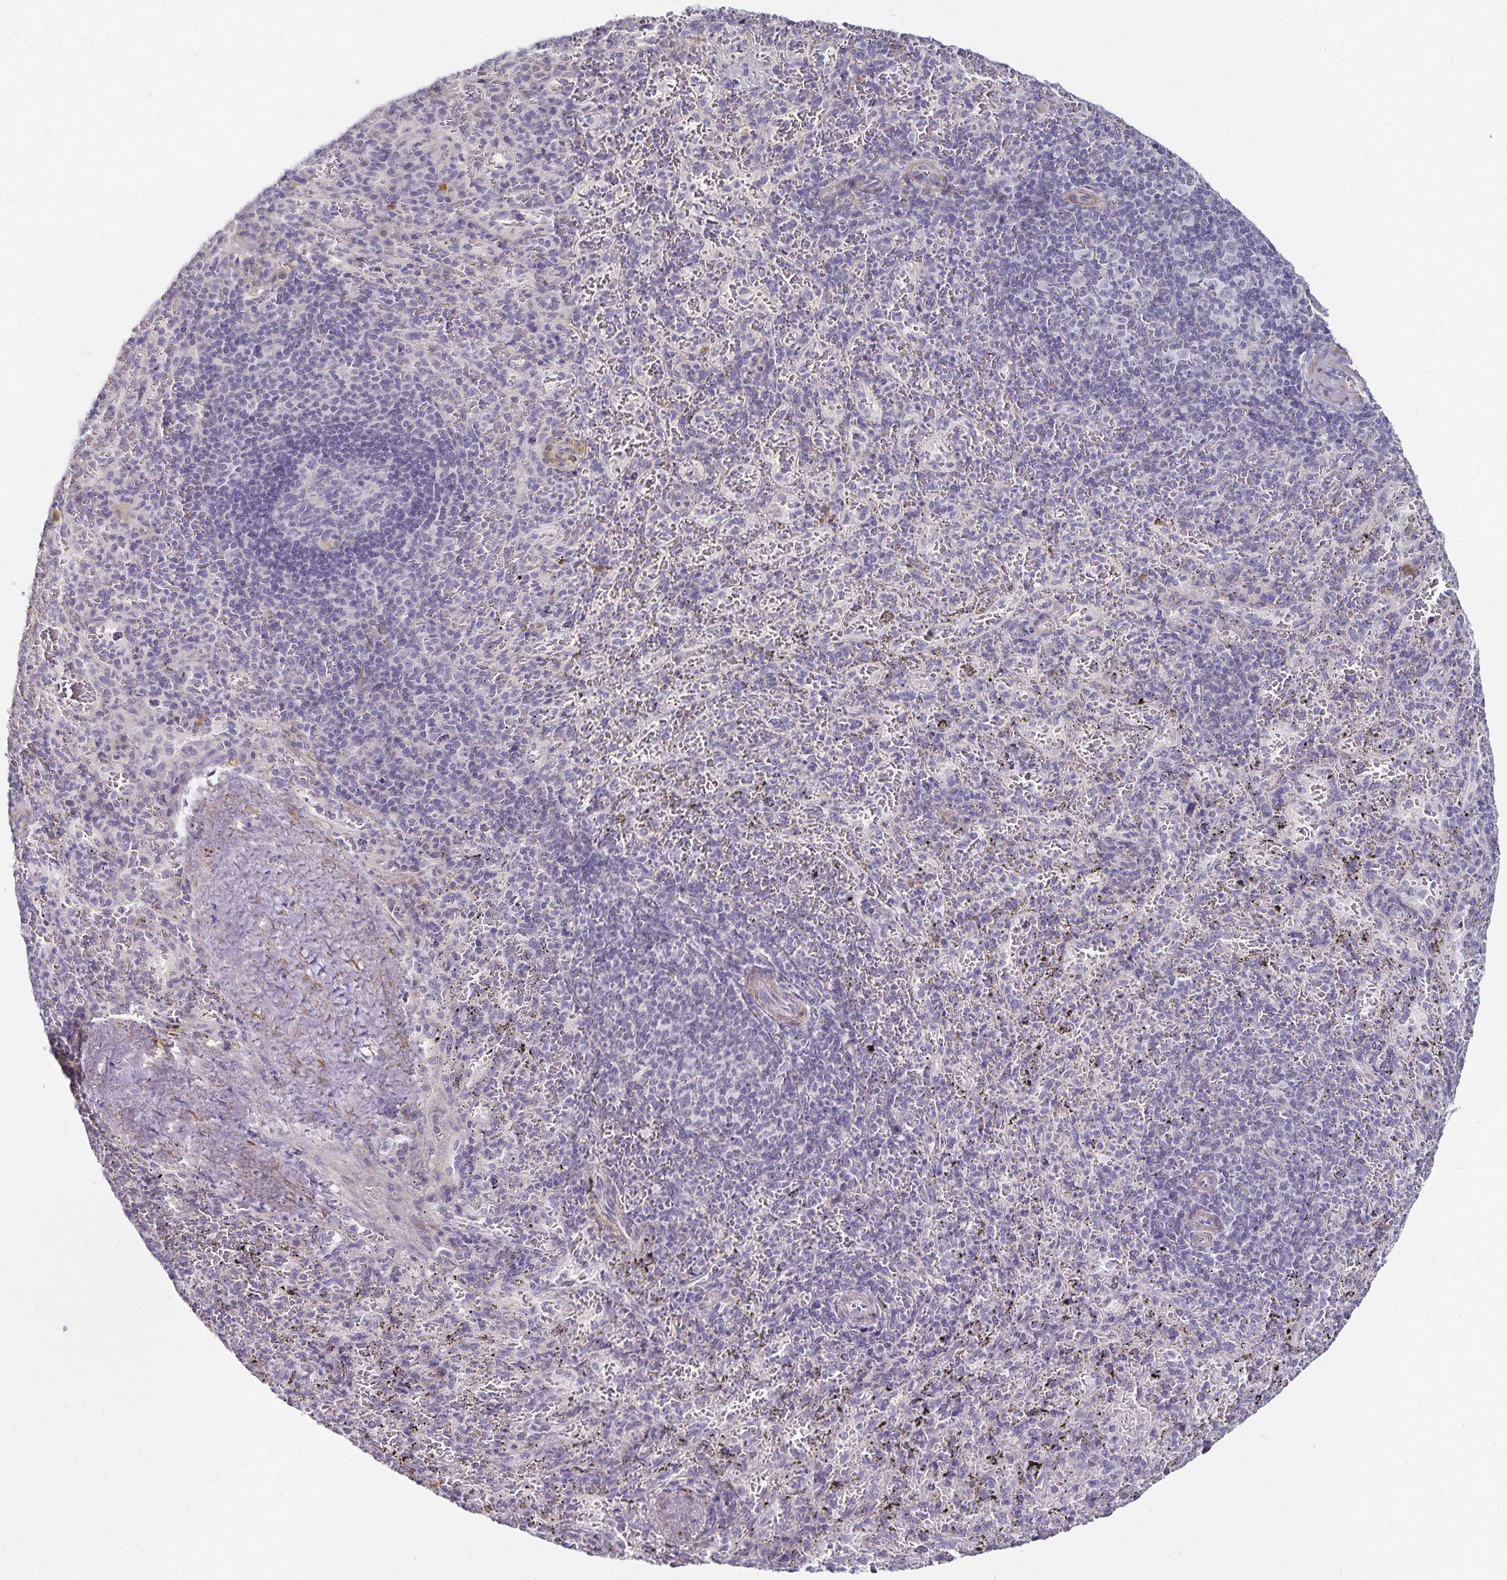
{"staining": {"intensity": "negative", "quantity": "none", "location": "none"}, "tissue": "spleen", "cell_type": "Cells in red pulp", "image_type": "normal", "snomed": [{"axis": "morphology", "description": "Normal tissue, NOS"}, {"axis": "topography", "description": "Spleen"}], "caption": "Immunohistochemical staining of normal spleen shows no significant positivity in cells in red pulp. Brightfield microscopy of IHC stained with DAB (brown) and hematoxylin (blue), captured at high magnification.", "gene": "CA12", "patient": {"sex": "male", "age": 57}}